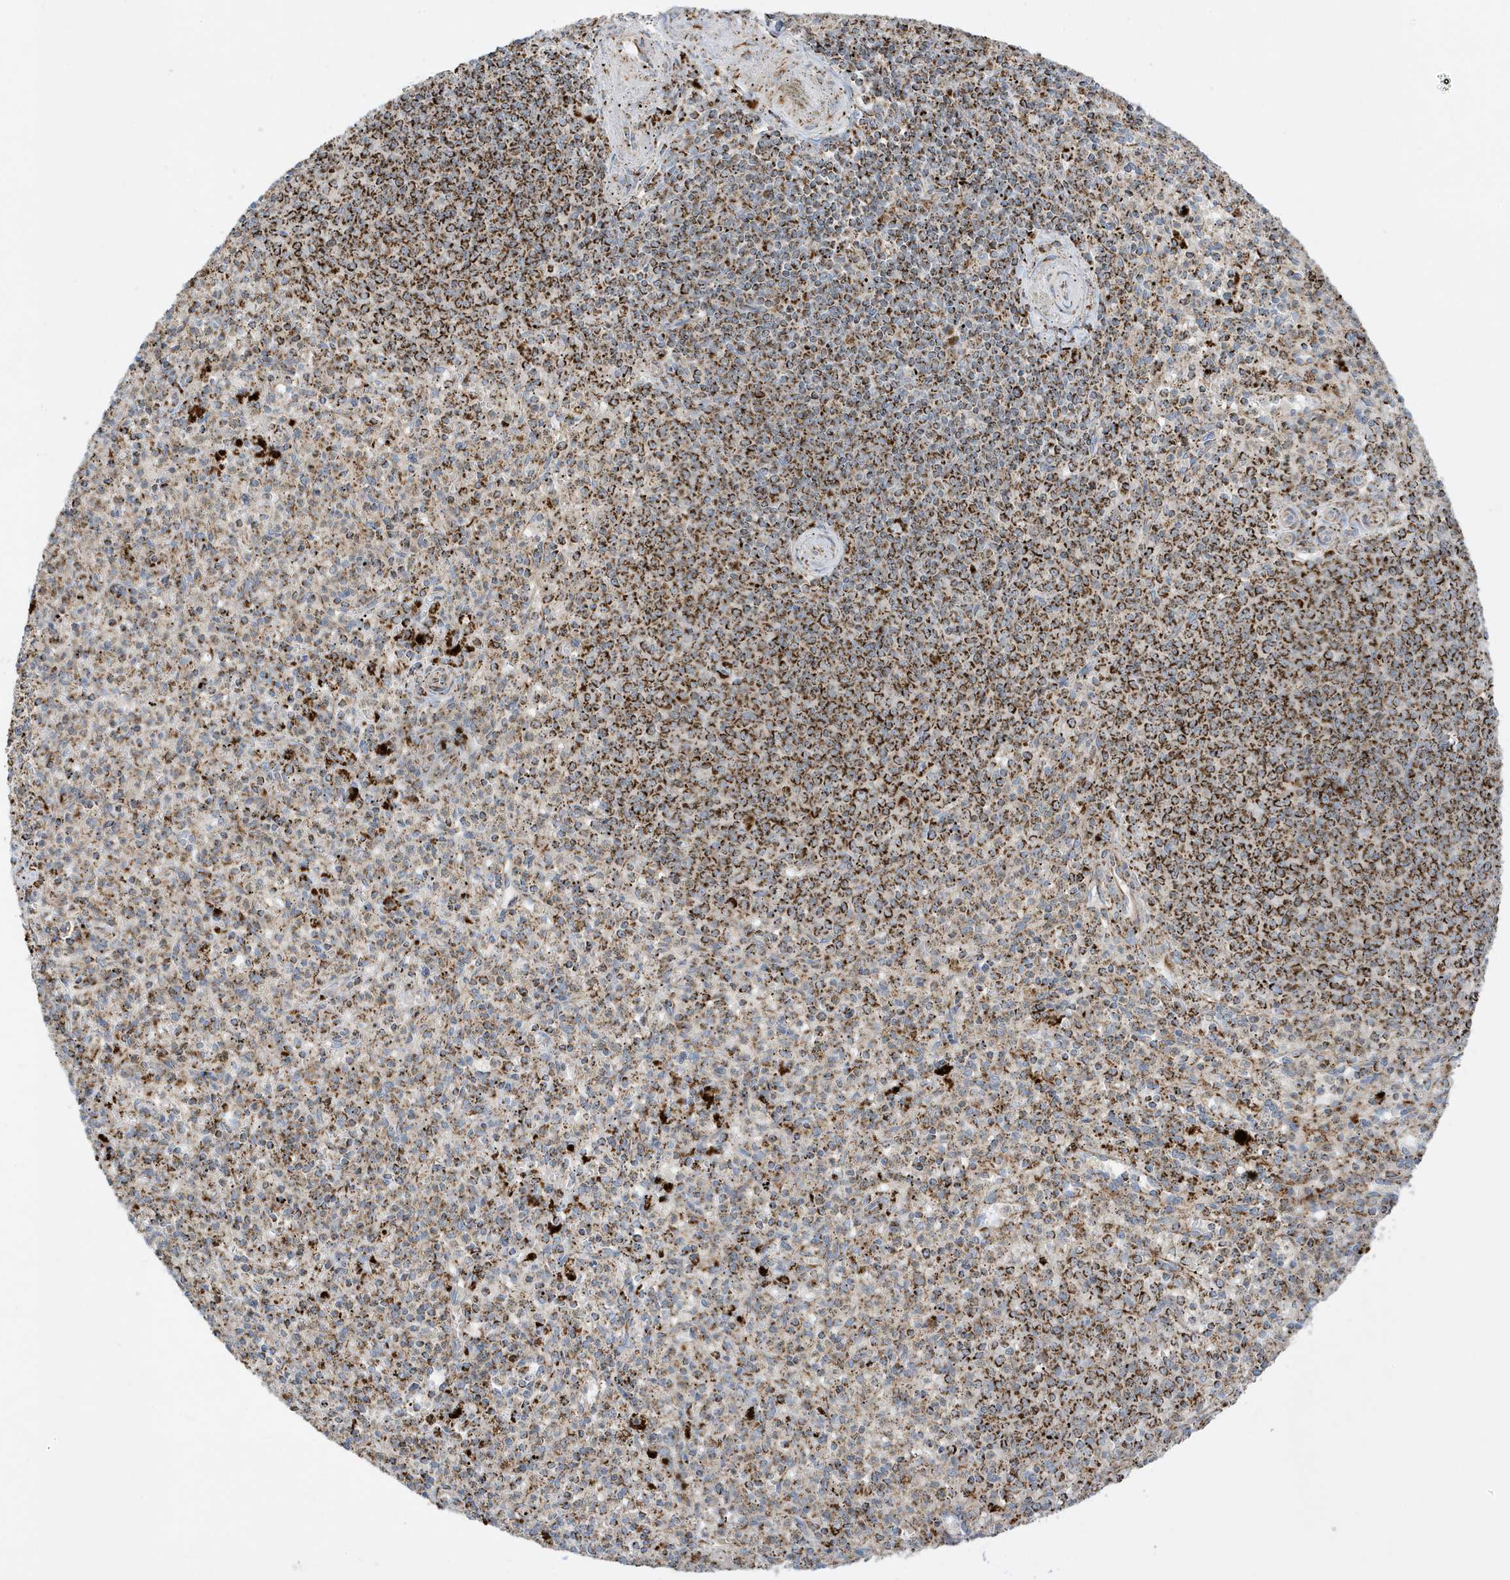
{"staining": {"intensity": "moderate", "quantity": "25%-75%", "location": "cytoplasmic/membranous"}, "tissue": "spleen", "cell_type": "Cells in red pulp", "image_type": "normal", "snomed": [{"axis": "morphology", "description": "Normal tissue, NOS"}, {"axis": "topography", "description": "Spleen"}], "caption": "Spleen stained with a brown dye reveals moderate cytoplasmic/membranous positive positivity in about 25%-75% of cells in red pulp.", "gene": "ATP5ME", "patient": {"sex": "male", "age": 72}}